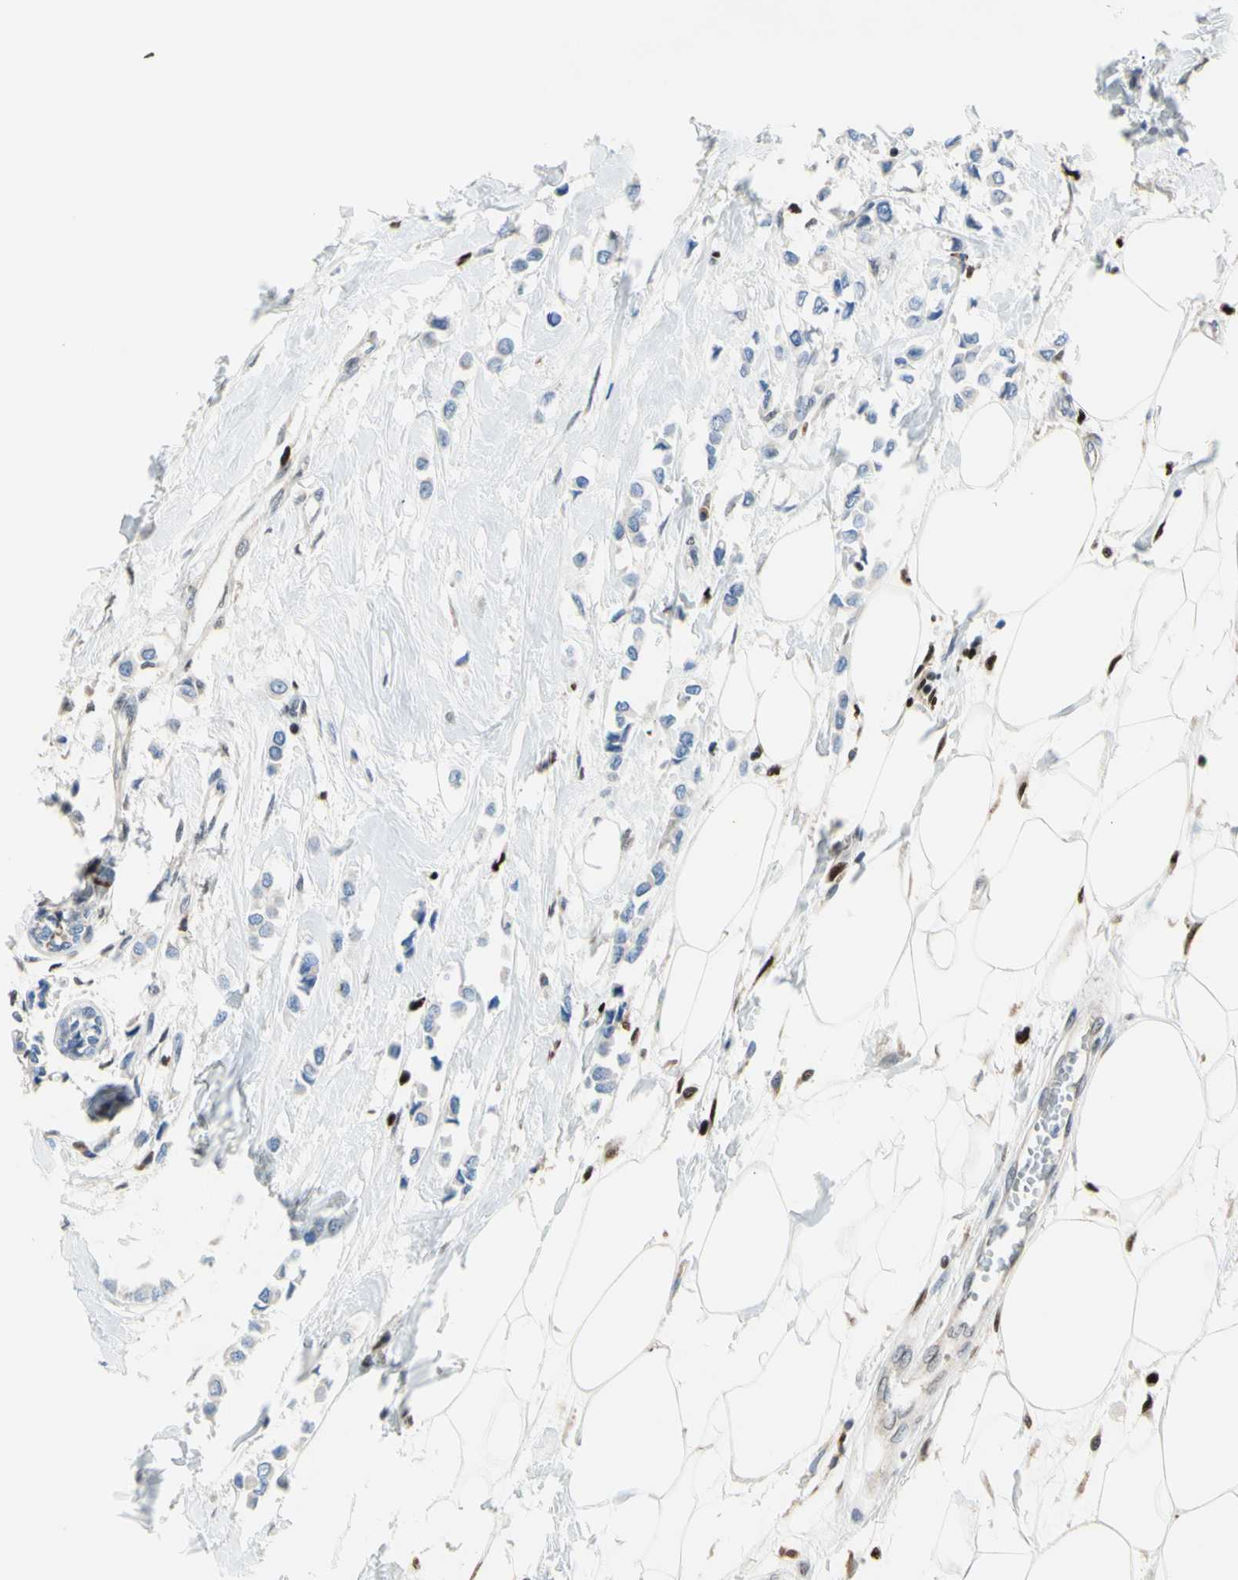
{"staining": {"intensity": "negative", "quantity": "none", "location": "none"}, "tissue": "breast cancer", "cell_type": "Tumor cells", "image_type": "cancer", "snomed": [{"axis": "morphology", "description": "Lobular carcinoma"}, {"axis": "topography", "description": "Breast"}], "caption": "High power microscopy micrograph of an immunohistochemistry image of lobular carcinoma (breast), revealing no significant expression in tumor cells.", "gene": "EED", "patient": {"sex": "female", "age": 51}}